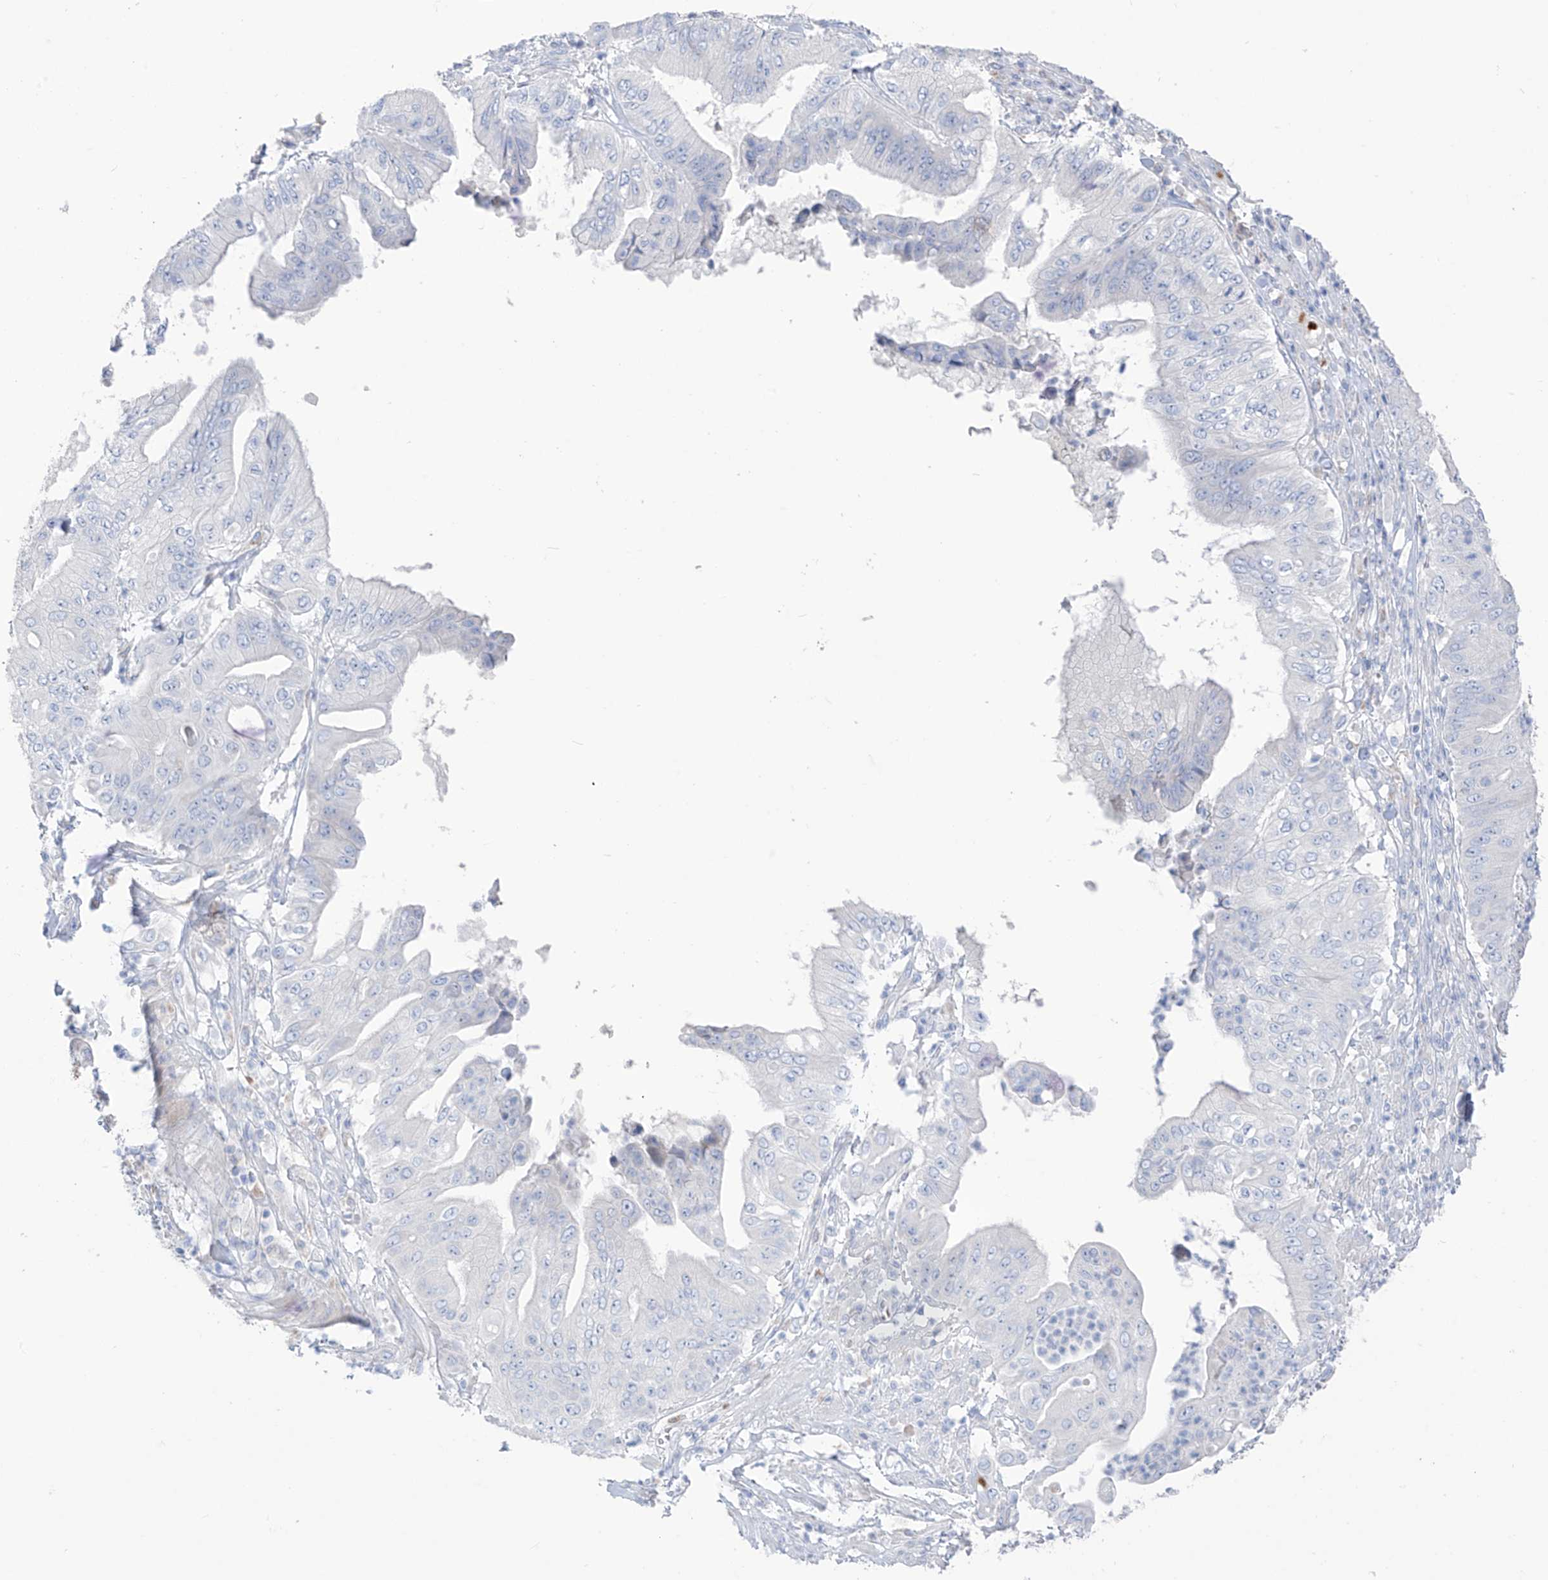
{"staining": {"intensity": "negative", "quantity": "none", "location": "none"}, "tissue": "pancreatic cancer", "cell_type": "Tumor cells", "image_type": "cancer", "snomed": [{"axis": "morphology", "description": "Adenocarcinoma, NOS"}, {"axis": "topography", "description": "Pancreas"}], "caption": "Immunohistochemistry photomicrograph of pancreatic cancer (adenocarcinoma) stained for a protein (brown), which displays no staining in tumor cells.", "gene": "ASPRV1", "patient": {"sex": "female", "age": 77}}